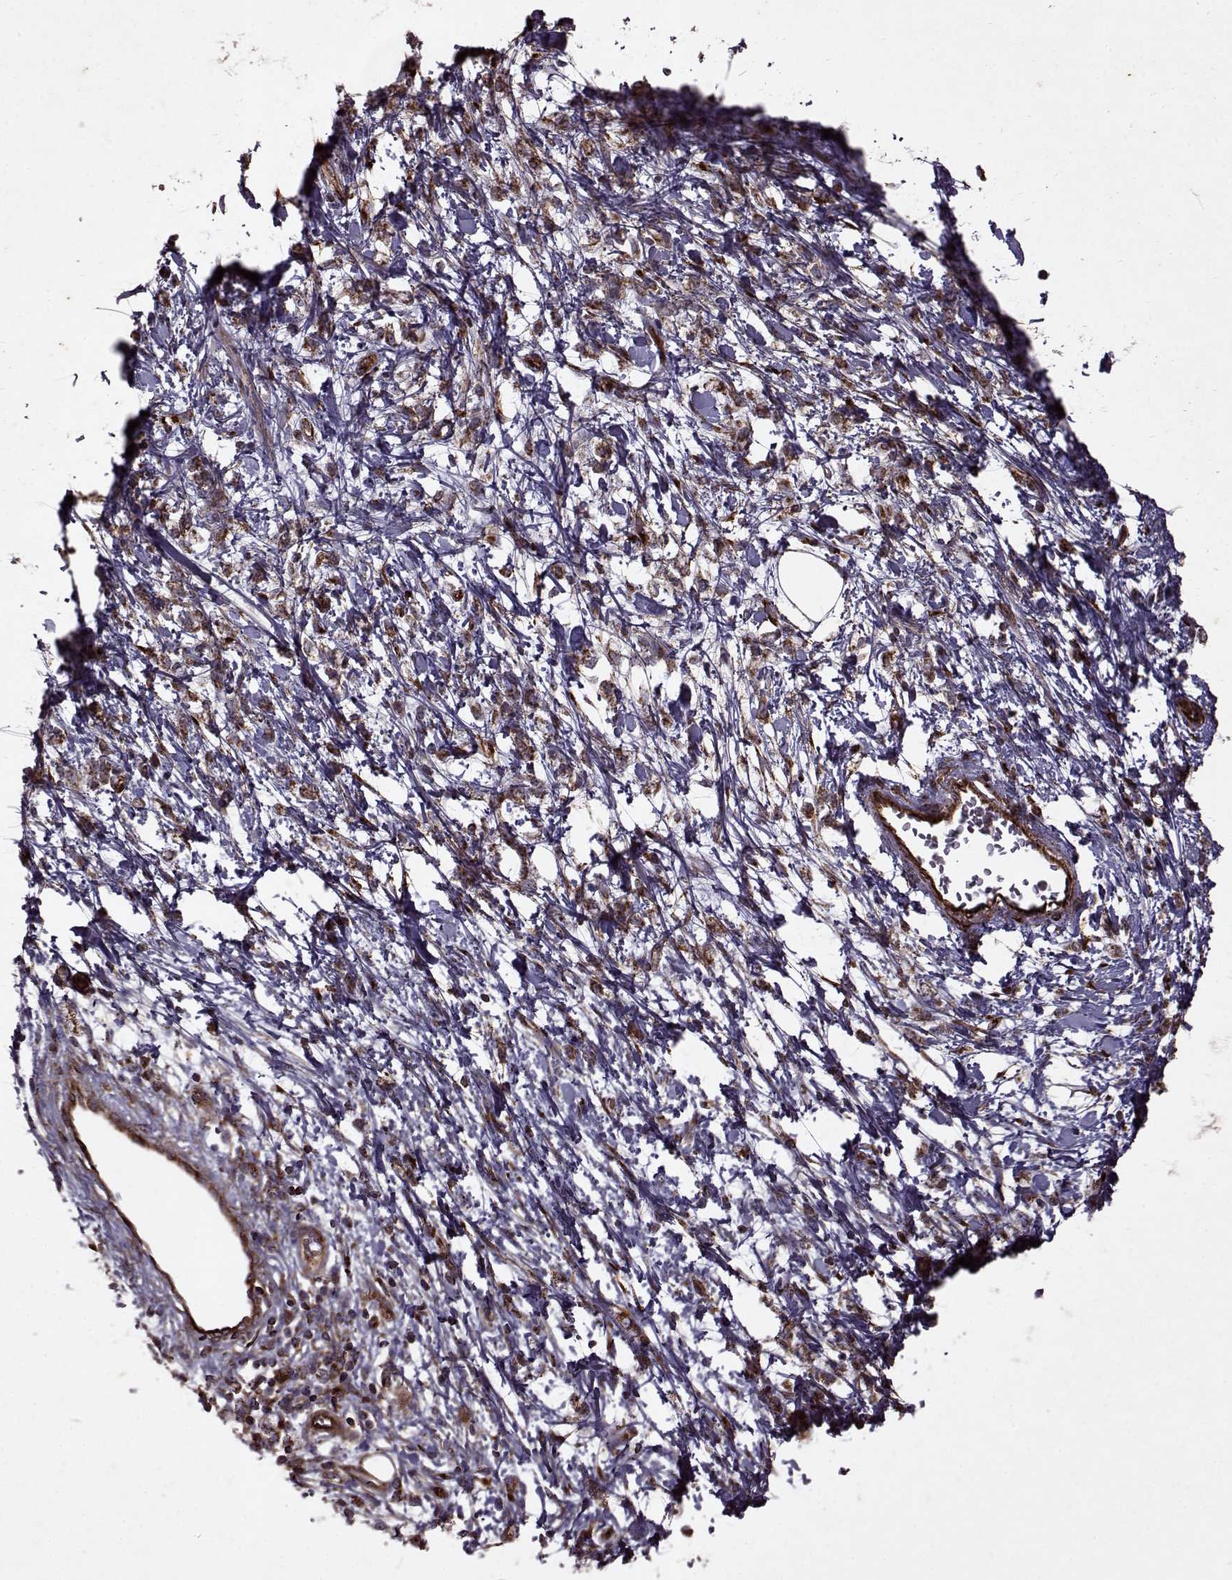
{"staining": {"intensity": "moderate", "quantity": "<25%", "location": "cytoplasmic/membranous"}, "tissue": "stomach cancer", "cell_type": "Tumor cells", "image_type": "cancer", "snomed": [{"axis": "morphology", "description": "Adenocarcinoma, NOS"}, {"axis": "topography", "description": "Stomach"}], "caption": "Protein expression analysis of human stomach cancer reveals moderate cytoplasmic/membranous positivity in about <25% of tumor cells.", "gene": "FXN", "patient": {"sex": "female", "age": 60}}